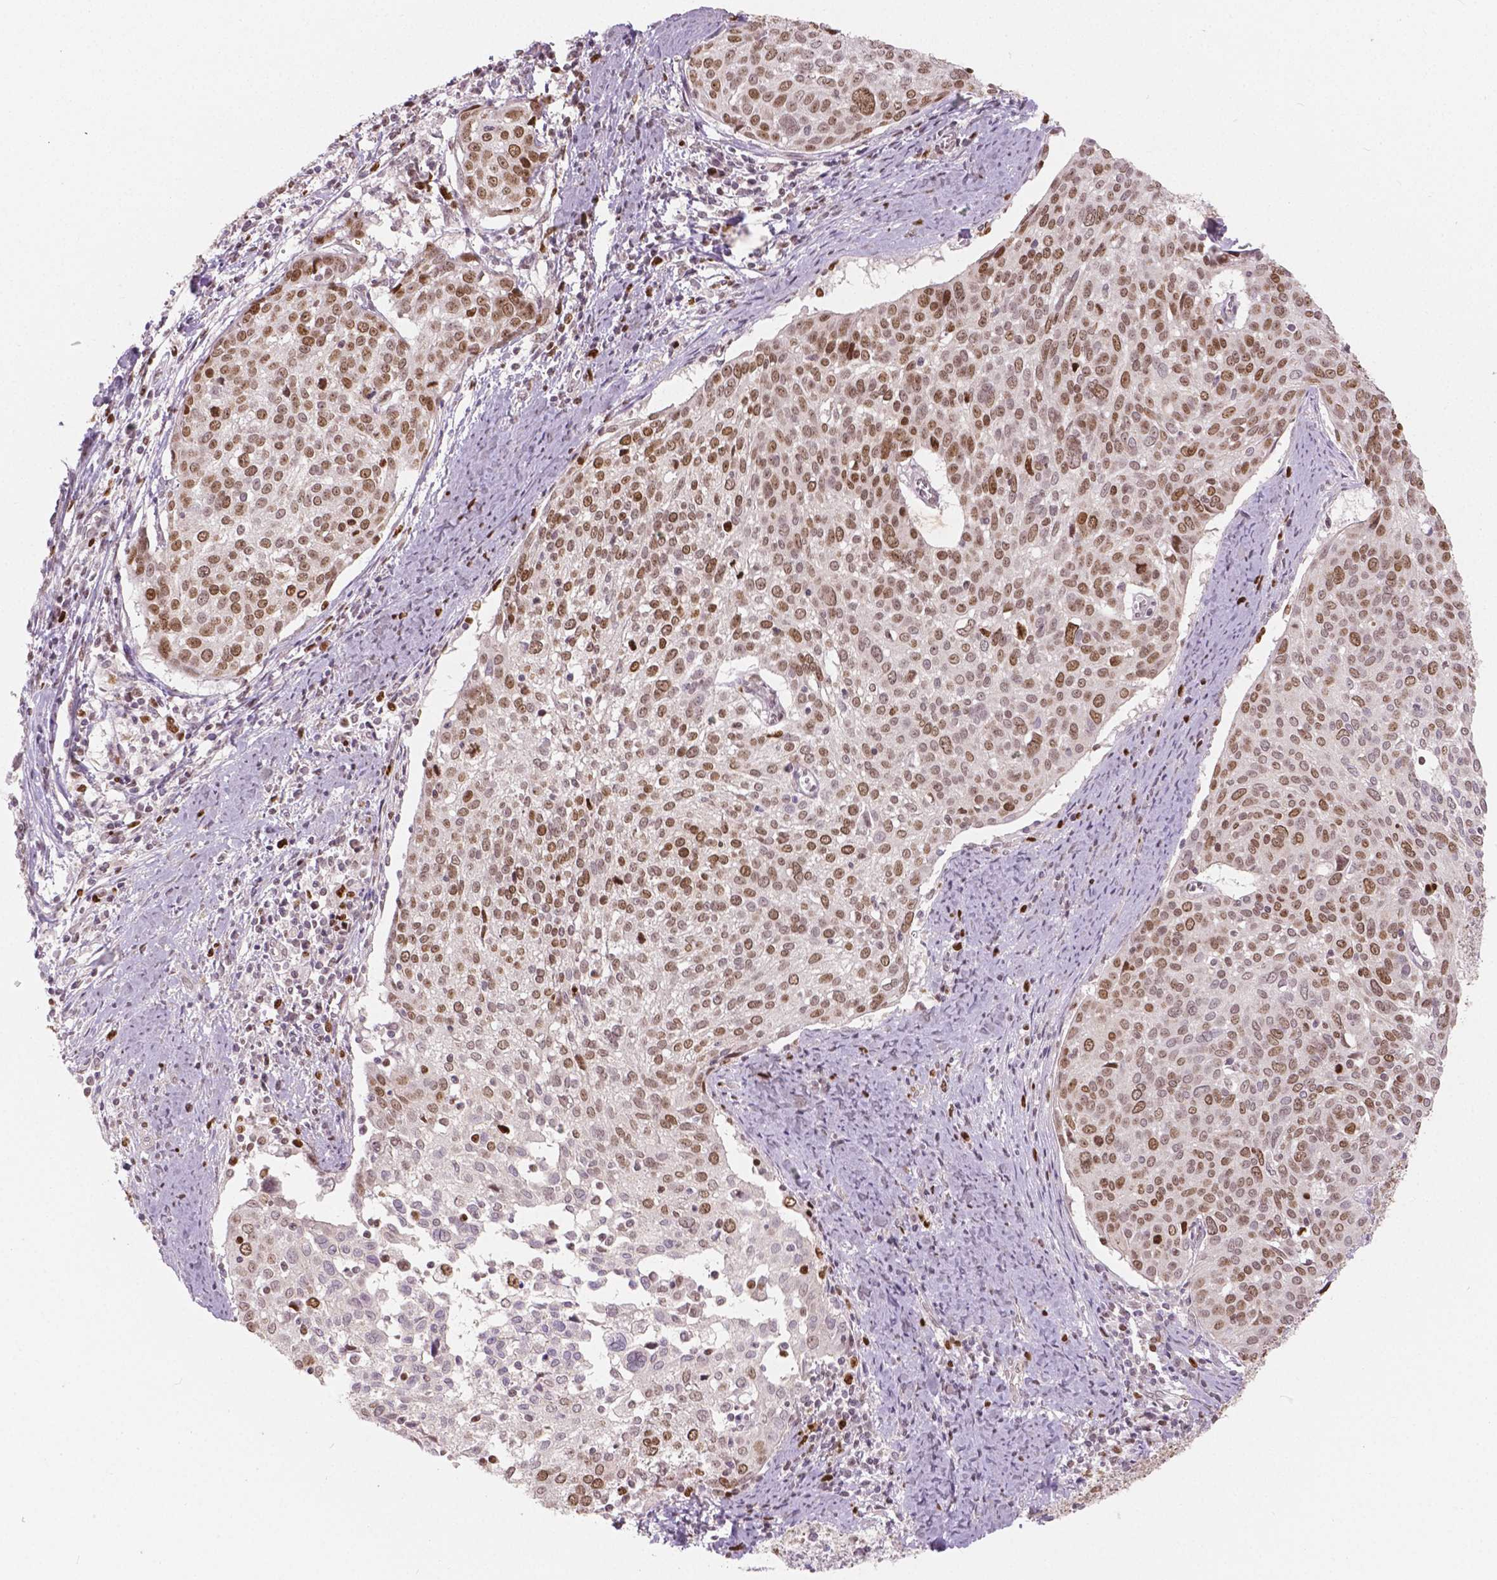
{"staining": {"intensity": "moderate", "quantity": "25%-75%", "location": "nuclear"}, "tissue": "cervical cancer", "cell_type": "Tumor cells", "image_type": "cancer", "snomed": [{"axis": "morphology", "description": "Squamous cell carcinoma, NOS"}, {"axis": "topography", "description": "Cervix"}], "caption": "Moderate nuclear positivity is seen in approximately 25%-75% of tumor cells in cervical cancer. The protein is stained brown, and the nuclei are stained in blue (DAB (3,3'-diaminobenzidine) IHC with brightfield microscopy, high magnification).", "gene": "NSD2", "patient": {"sex": "female", "age": 39}}